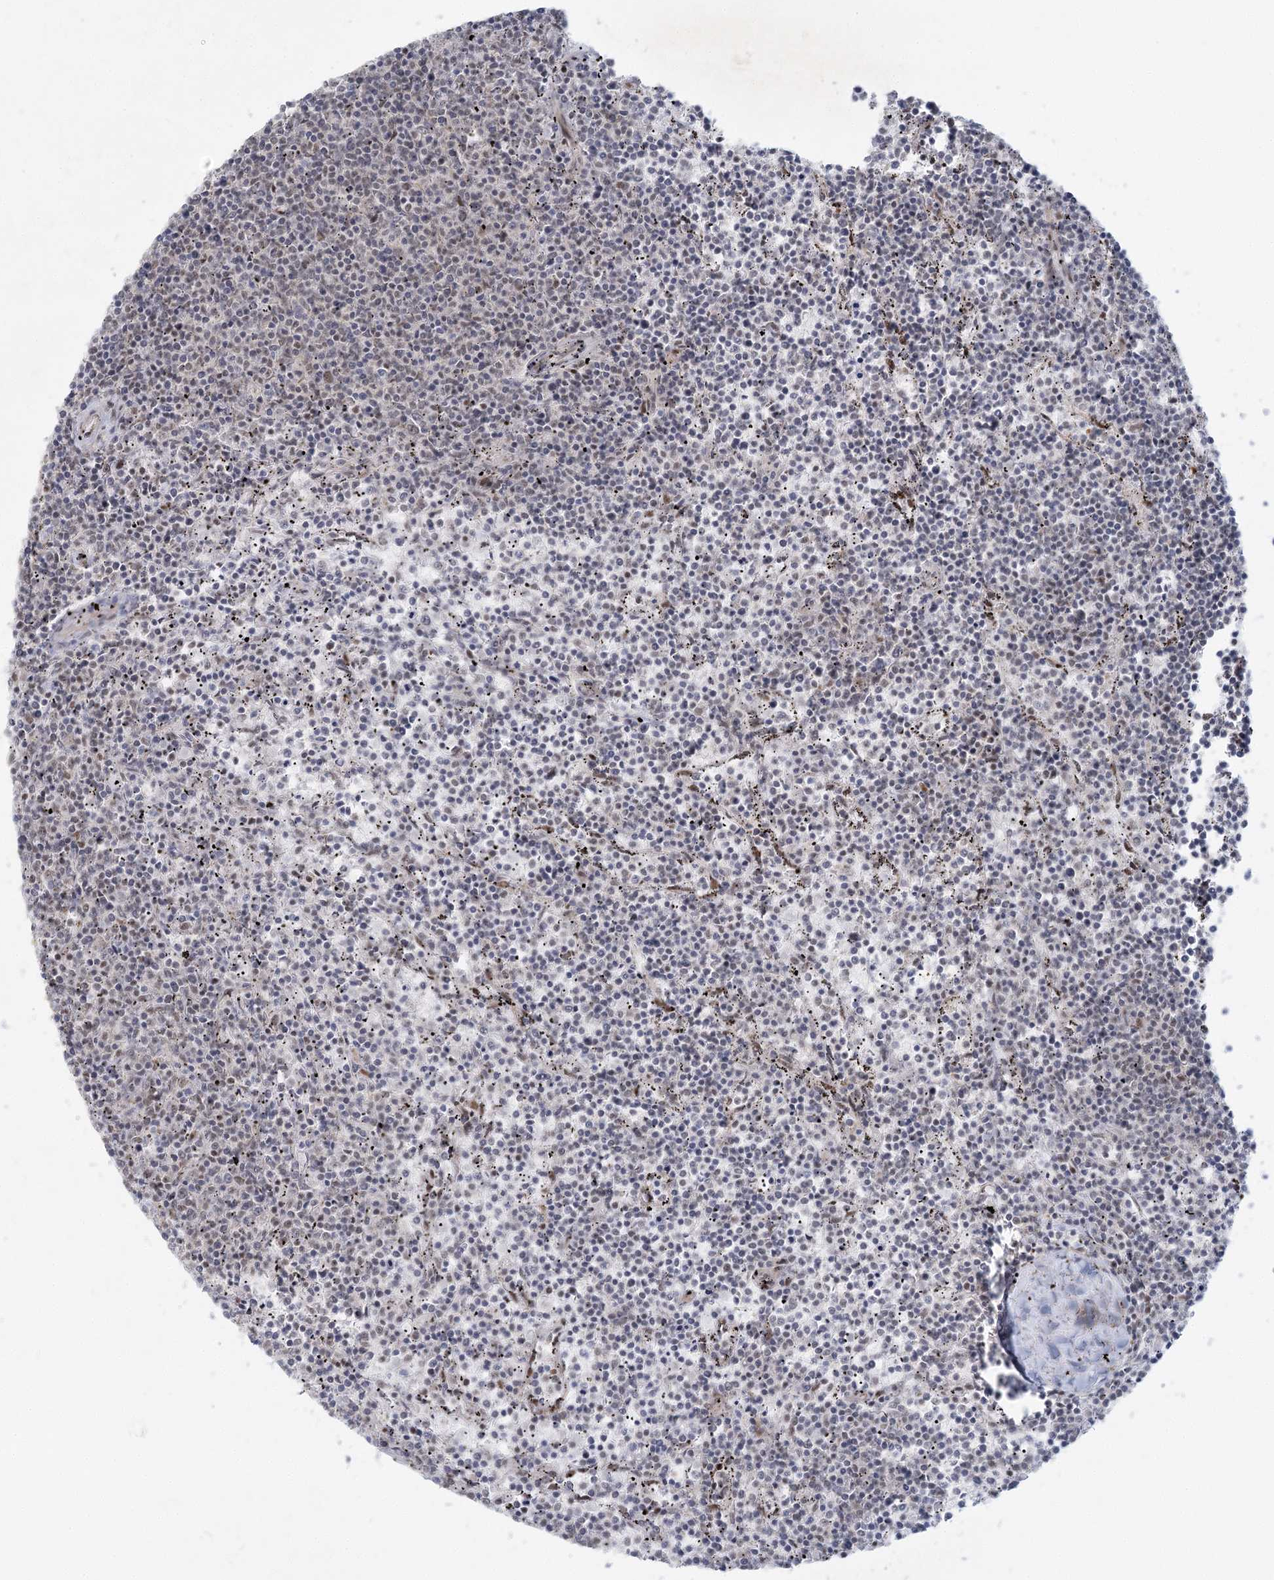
{"staining": {"intensity": "negative", "quantity": "none", "location": "none"}, "tissue": "lymphoma", "cell_type": "Tumor cells", "image_type": "cancer", "snomed": [{"axis": "morphology", "description": "Malignant lymphoma, non-Hodgkin's type, Low grade"}, {"axis": "topography", "description": "Spleen"}], "caption": "There is no significant expression in tumor cells of lymphoma.", "gene": "U2SURP", "patient": {"sex": "female", "age": 50}}